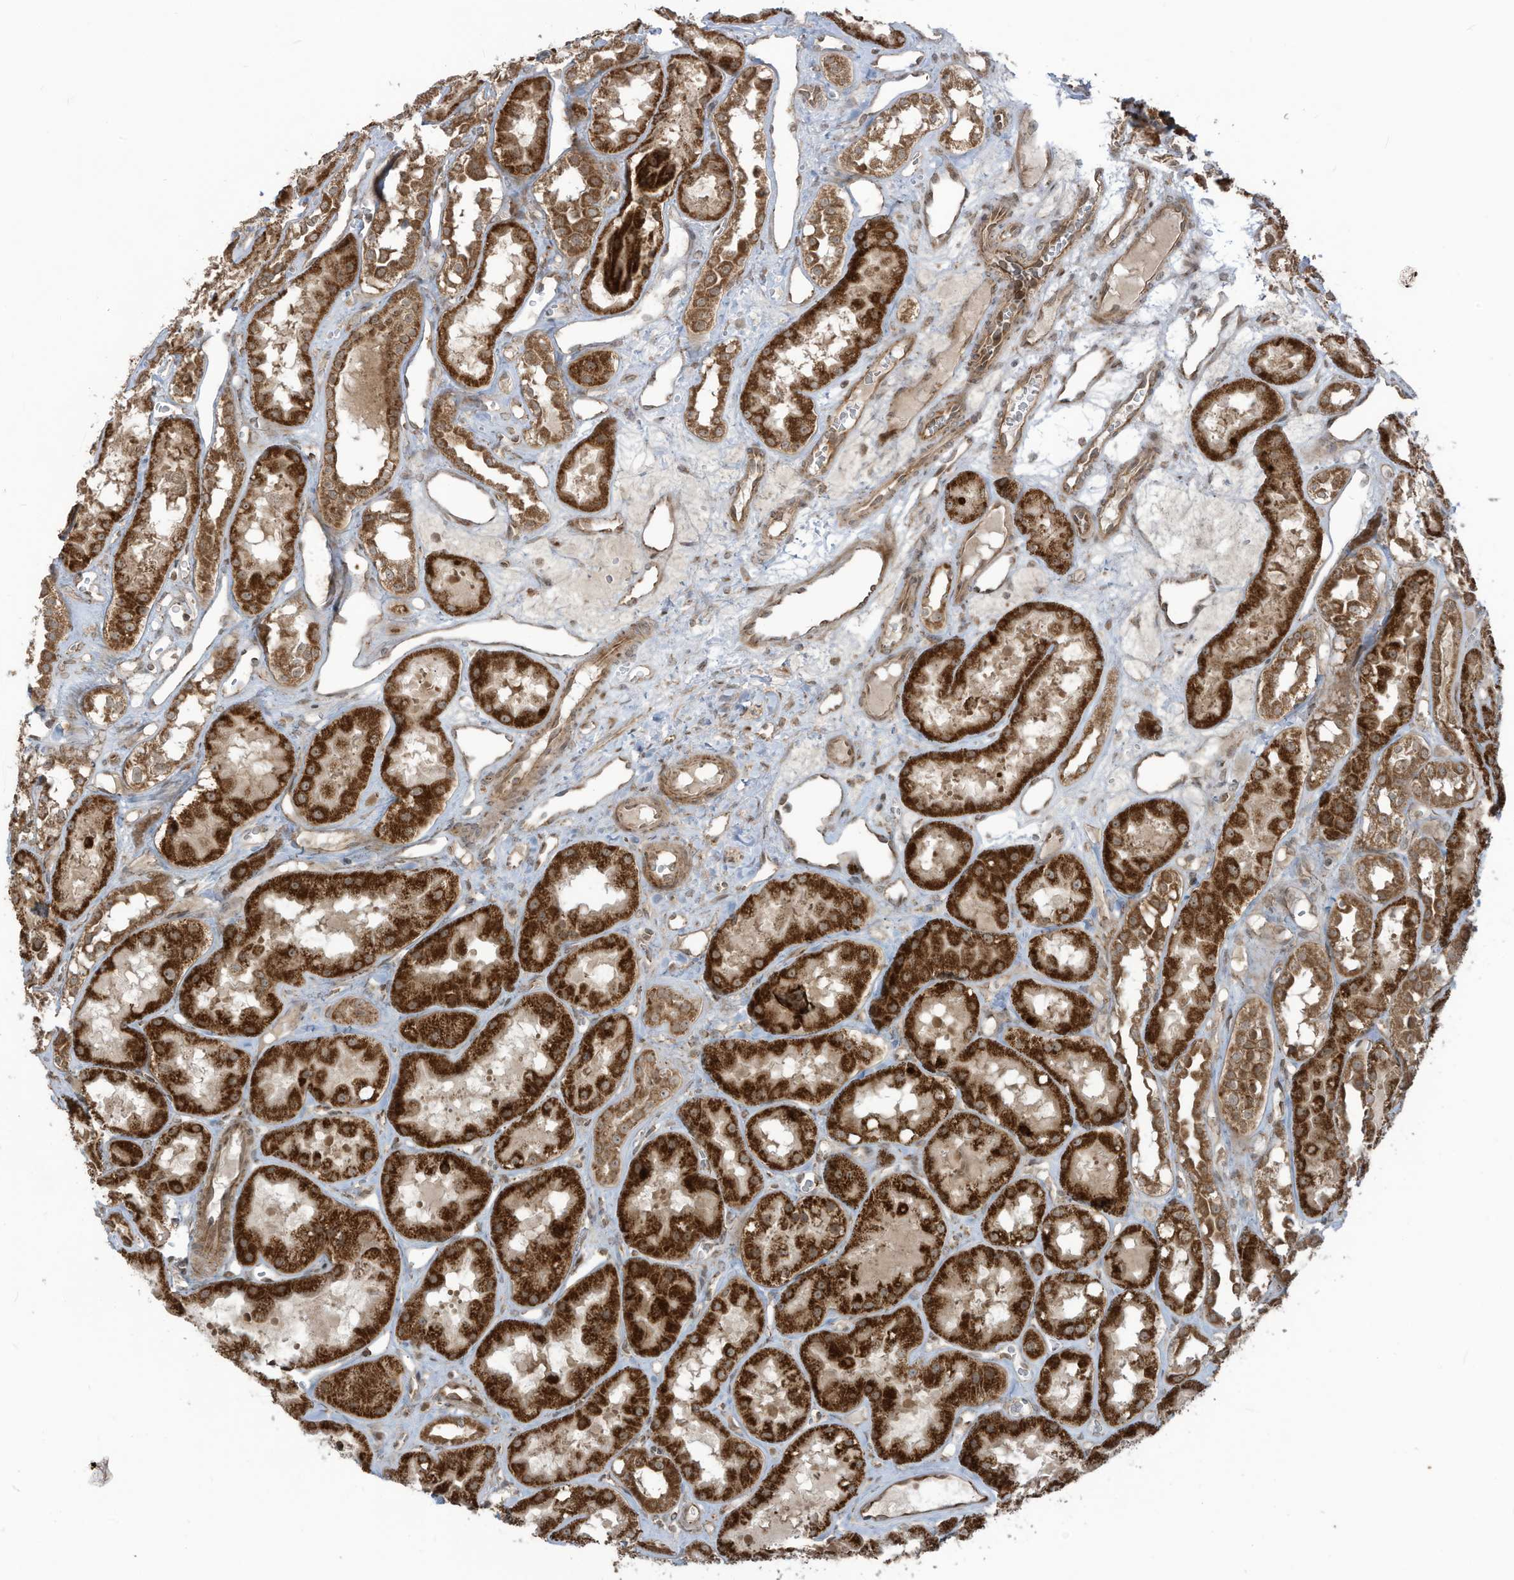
{"staining": {"intensity": "moderate", "quantity": "25%-75%", "location": "cytoplasmic/membranous"}, "tissue": "kidney", "cell_type": "Cells in glomeruli", "image_type": "normal", "snomed": [{"axis": "morphology", "description": "Normal tissue, NOS"}, {"axis": "topography", "description": "Kidney"}], "caption": "Human kidney stained for a protein (brown) reveals moderate cytoplasmic/membranous positive expression in about 25%-75% of cells in glomeruli.", "gene": "TRIM67", "patient": {"sex": "male", "age": 16}}